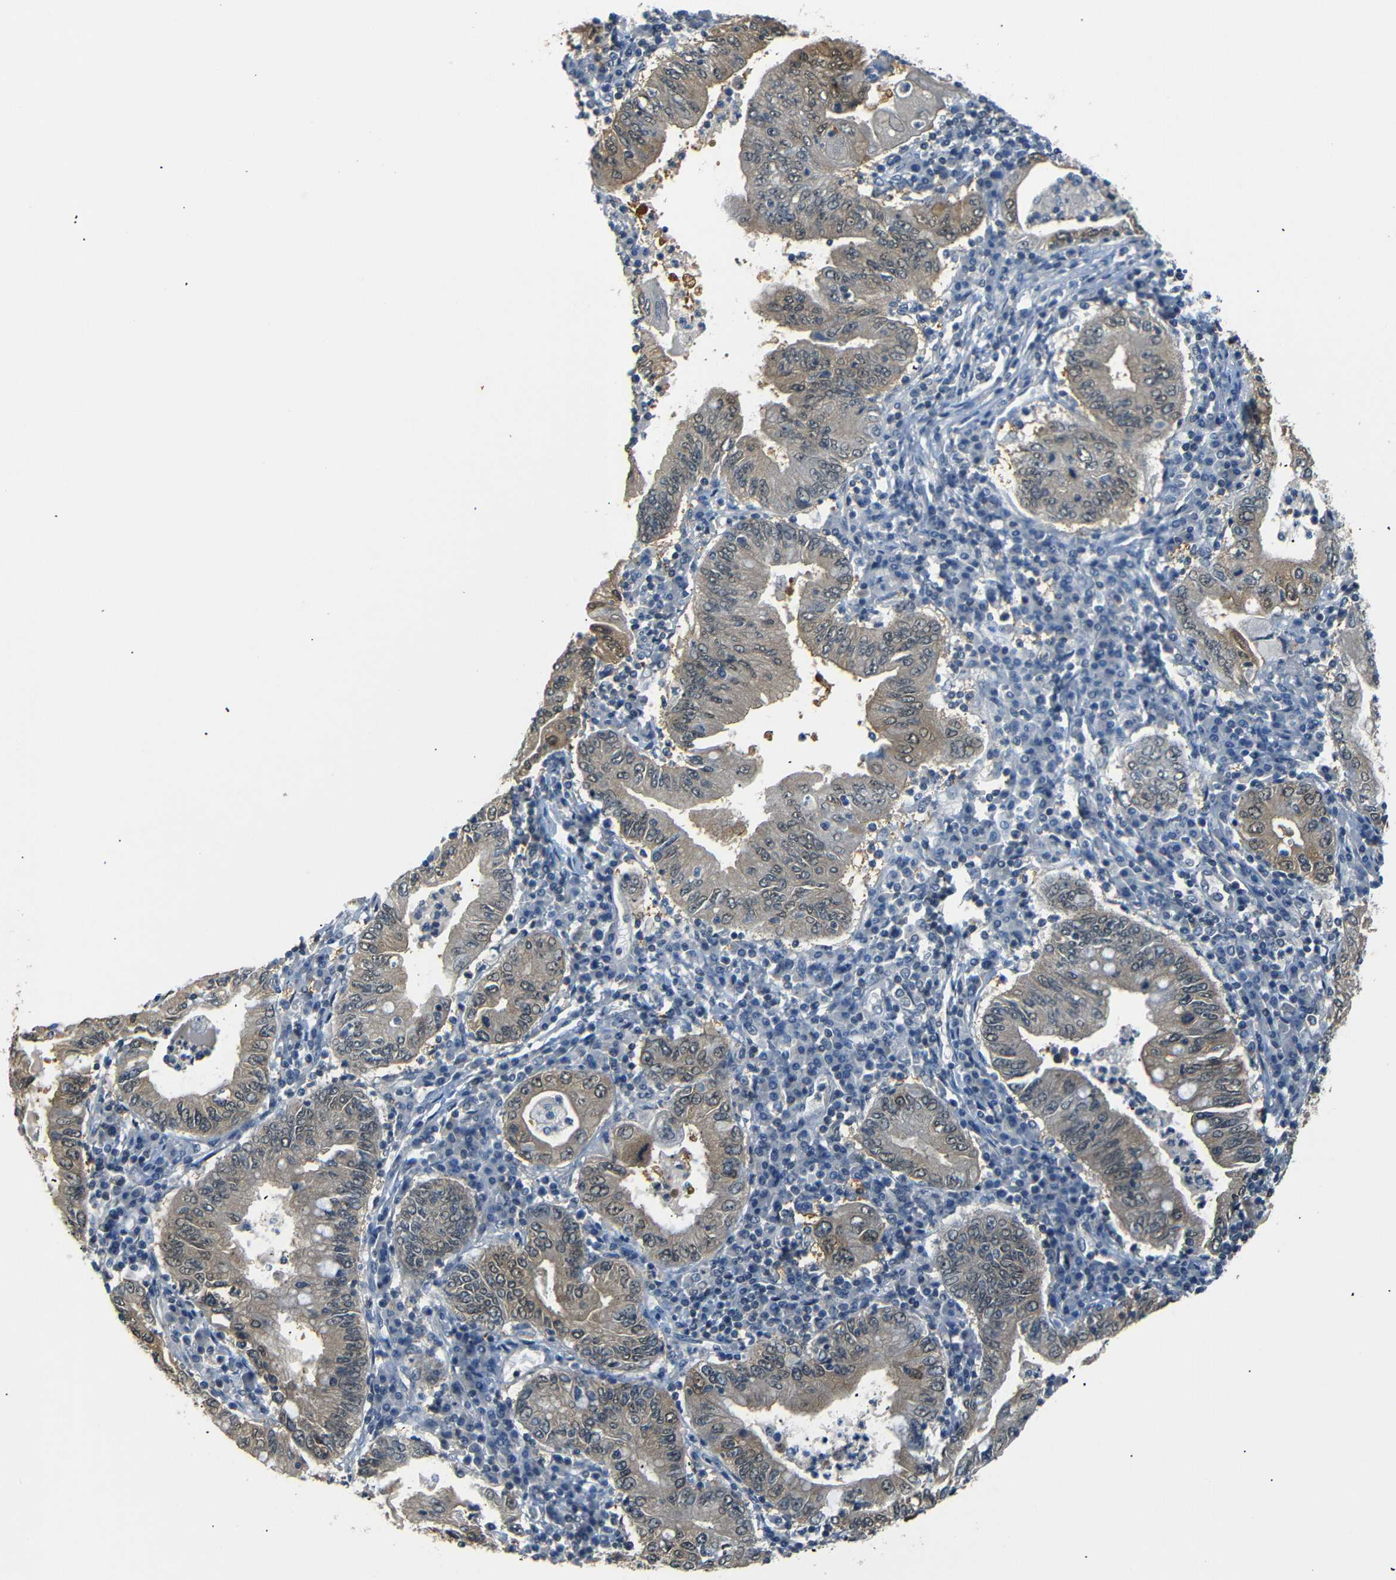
{"staining": {"intensity": "weak", "quantity": ">75%", "location": "cytoplasmic/membranous"}, "tissue": "stomach cancer", "cell_type": "Tumor cells", "image_type": "cancer", "snomed": [{"axis": "morphology", "description": "Normal tissue, NOS"}, {"axis": "morphology", "description": "Adenocarcinoma, NOS"}, {"axis": "topography", "description": "Esophagus"}, {"axis": "topography", "description": "Stomach, upper"}, {"axis": "topography", "description": "Peripheral nerve tissue"}], "caption": "This micrograph shows immunohistochemistry staining of stomach cancer, with low weak cytoplasmic/membranous positivity in about >75% of tumor cells.", "gene": "SFN", "patient": {"sex": "male", "age": 62}}